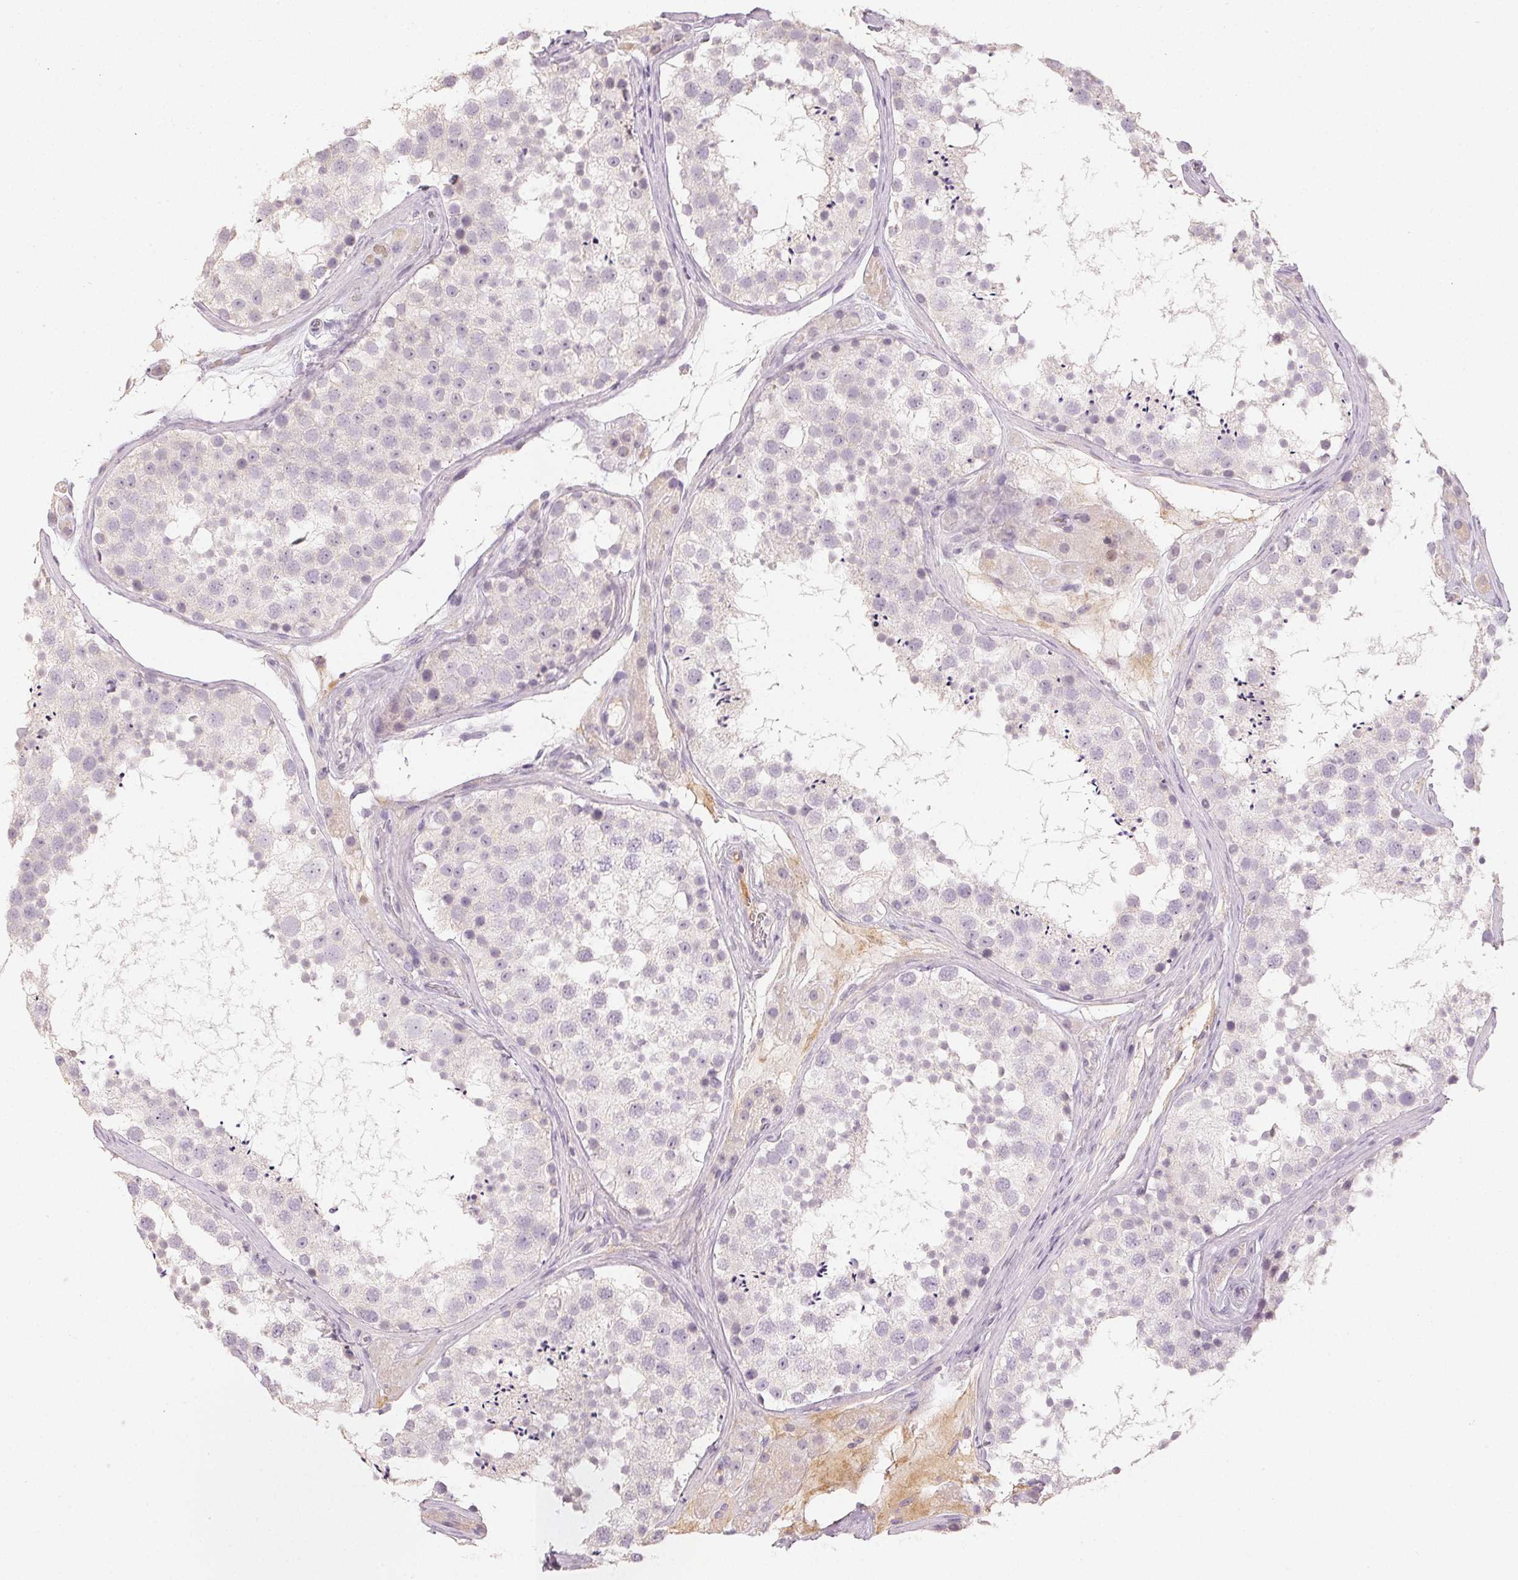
{"staining": {"intensity": "negative", "quantity": "none", "location": "none"}, "tissue": "testis", "cell_type": "Cells in seminiferous ducts", "image_type": "normal", "snomed": [{"axis": "morphology", "description": "Normal tissue, NOS"}, {"axis": "topography", "description": "Testis"}], "caption": "Protein analysis of benign testis shows no significant staining in cells in seminiferous ducts. (DAB (3,3'-diaminobenzidine) IHC with hematoxylin counter stain).", "gene": "LVRN", "patient": {"sex": "male", "age": 41}}